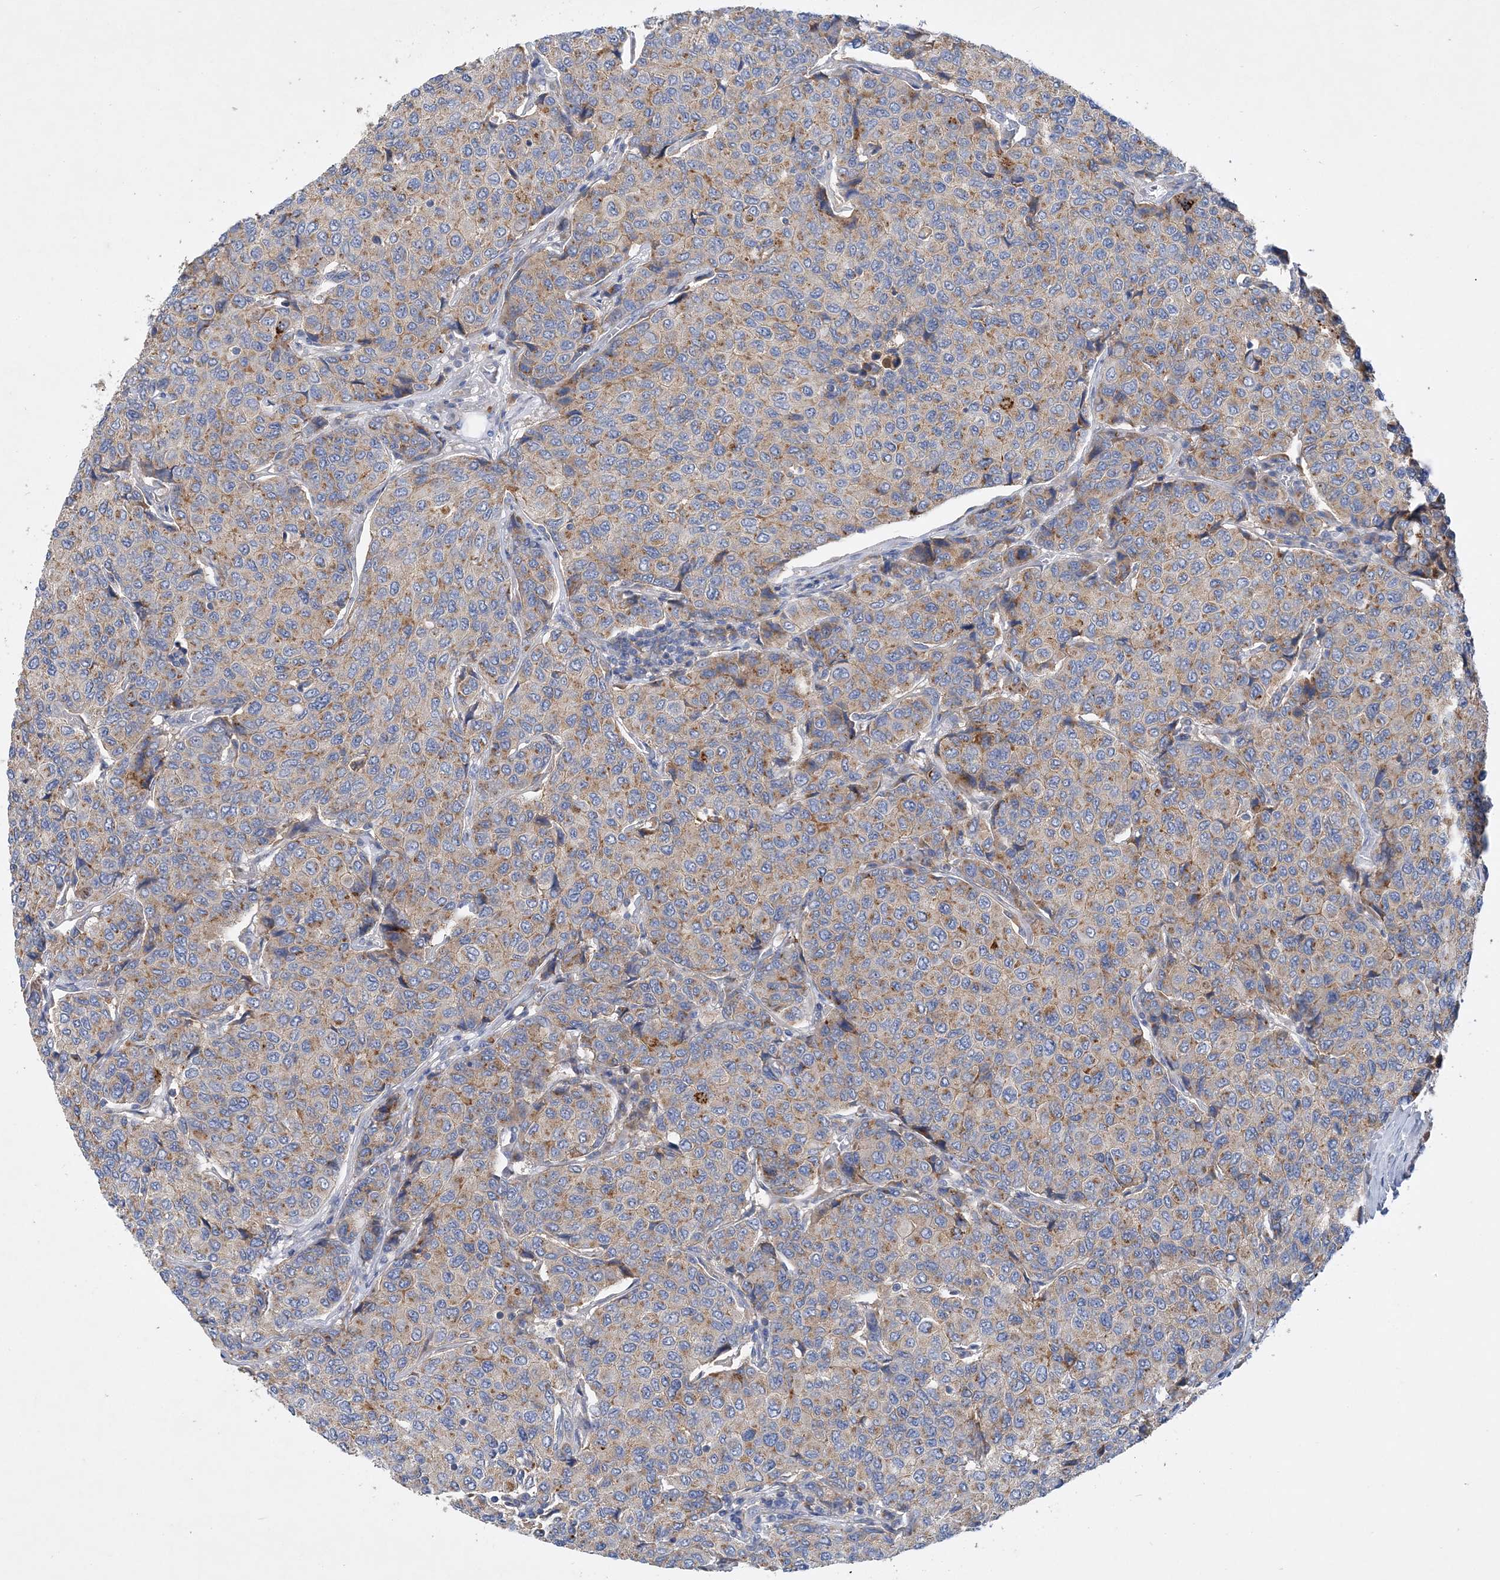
{"staining": {"intensity": "moderate", "quantity": ">75%", "location": "cytoplasmic/membranous"}, "tissue": "breast cancer", "cell_type": "Tumor cells", "image_type": "cancer", "snomed": [{"axis": "morphology", "description": "Duct carcinoma"}, {"axis": "topography", "description": "Breast"}], "caption": "This histopathology image reveals breast infiltrating ductal carcinoma stained with immunohistochemistry to label a protein in brown. The cytoplasmic/membranous of tumor cells show moderate positivity for the protein. Nuclei are counter-stained blue.", "gene": "GRINA", "patient": {"sex": "female", "age": 55}}